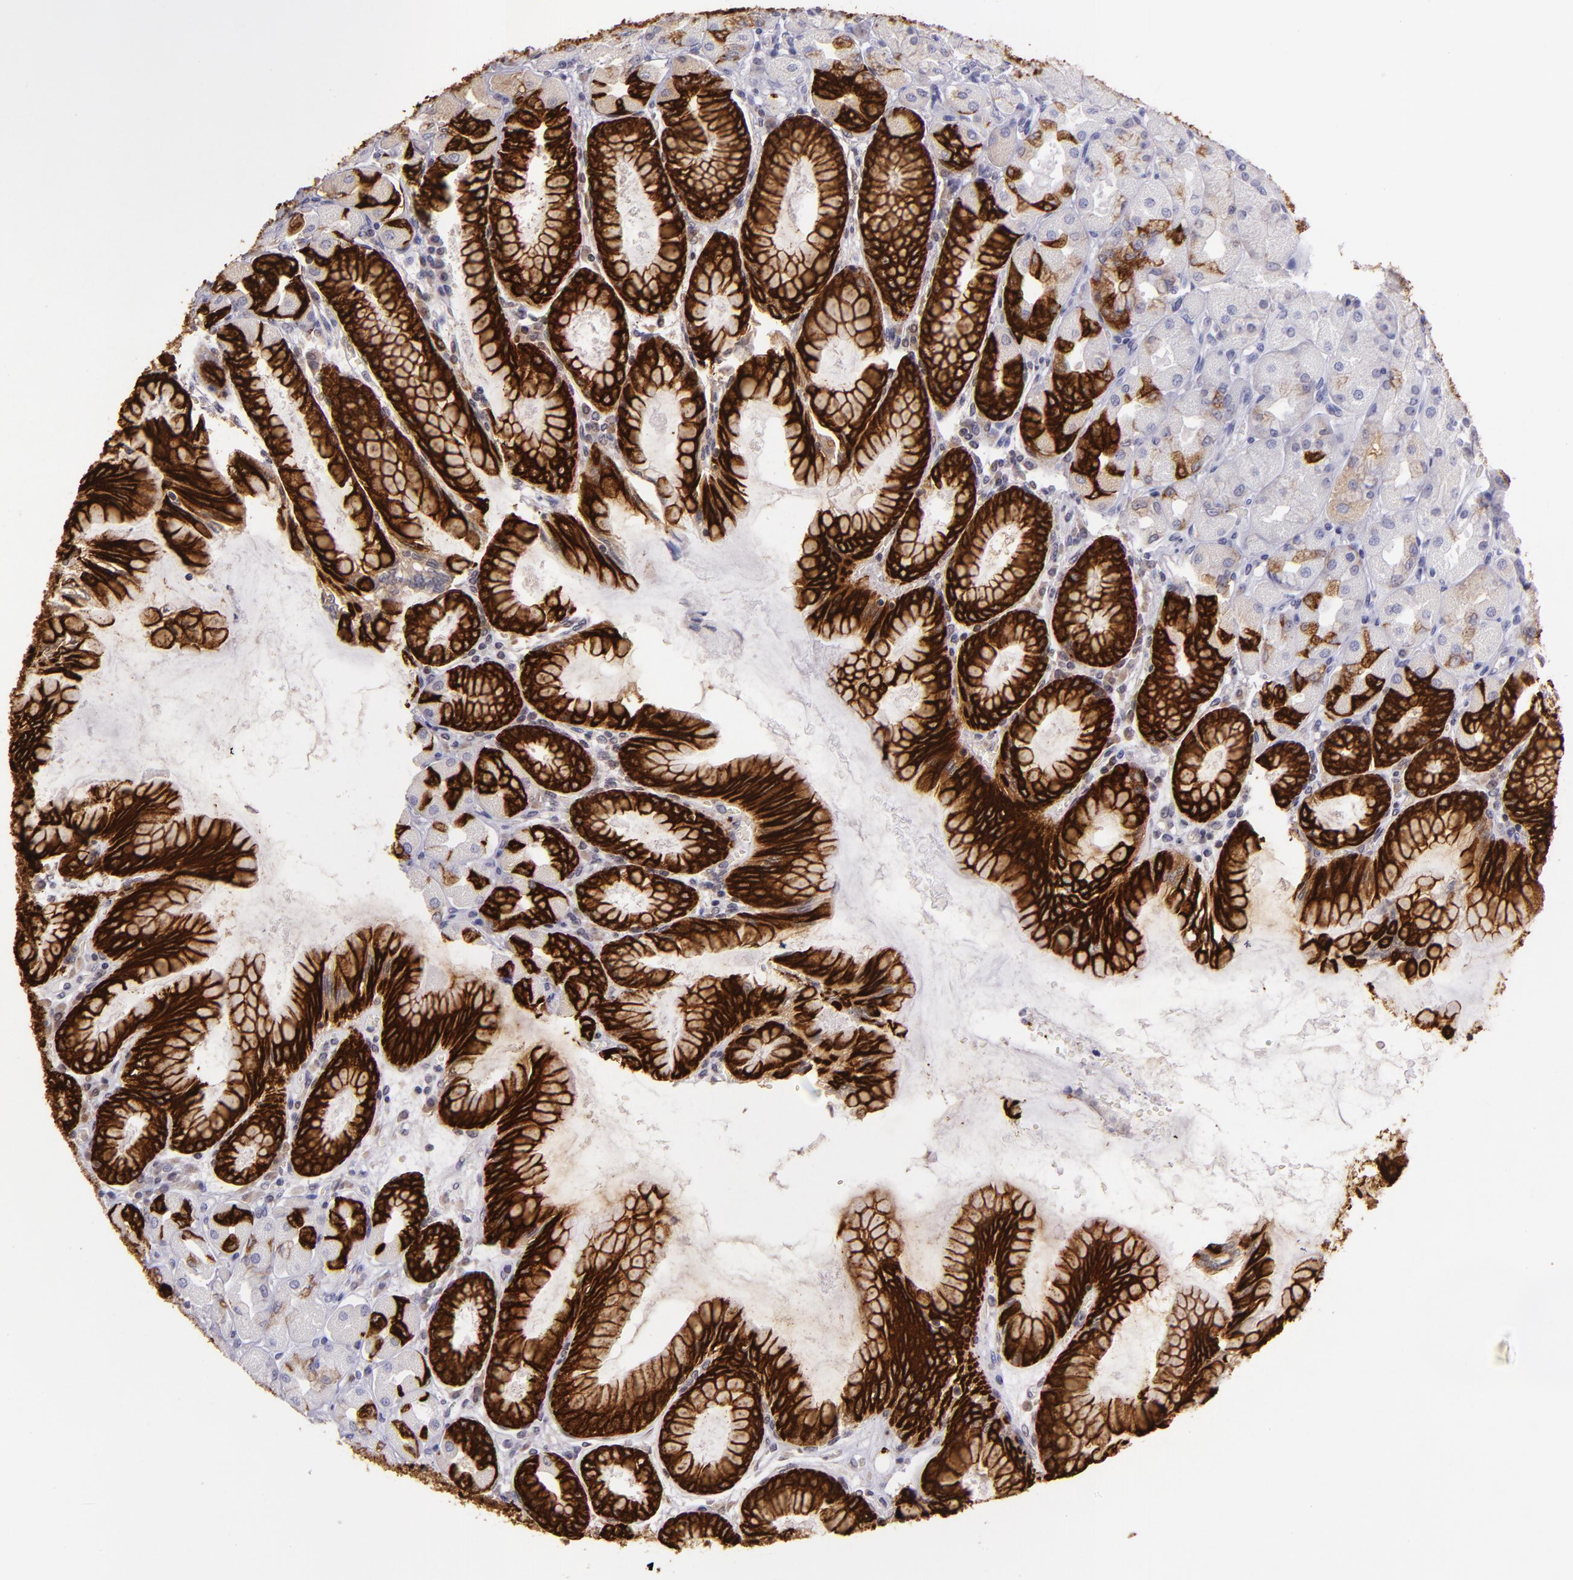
{"staining": {"intensity": "strong", "quantity": ">75%", "location": "cytoplasmic/membranous"}, "tissue": "stomach", "cell_type": "Glandular cells", "image_type": "normal", "snomed": [{"axis": "morphology", "description": "Normal tissue, NOS"}, {"axis": "topography", "description": "Stomach, upper"}], "caption": "The photomicrograph reveals a brown stain indicating the presence of a protein in the cytoplasmic/membranous of glandular cells in stomach.", "gene": "MUC5AC", "patient": {"sex": "female", "age": 56}}